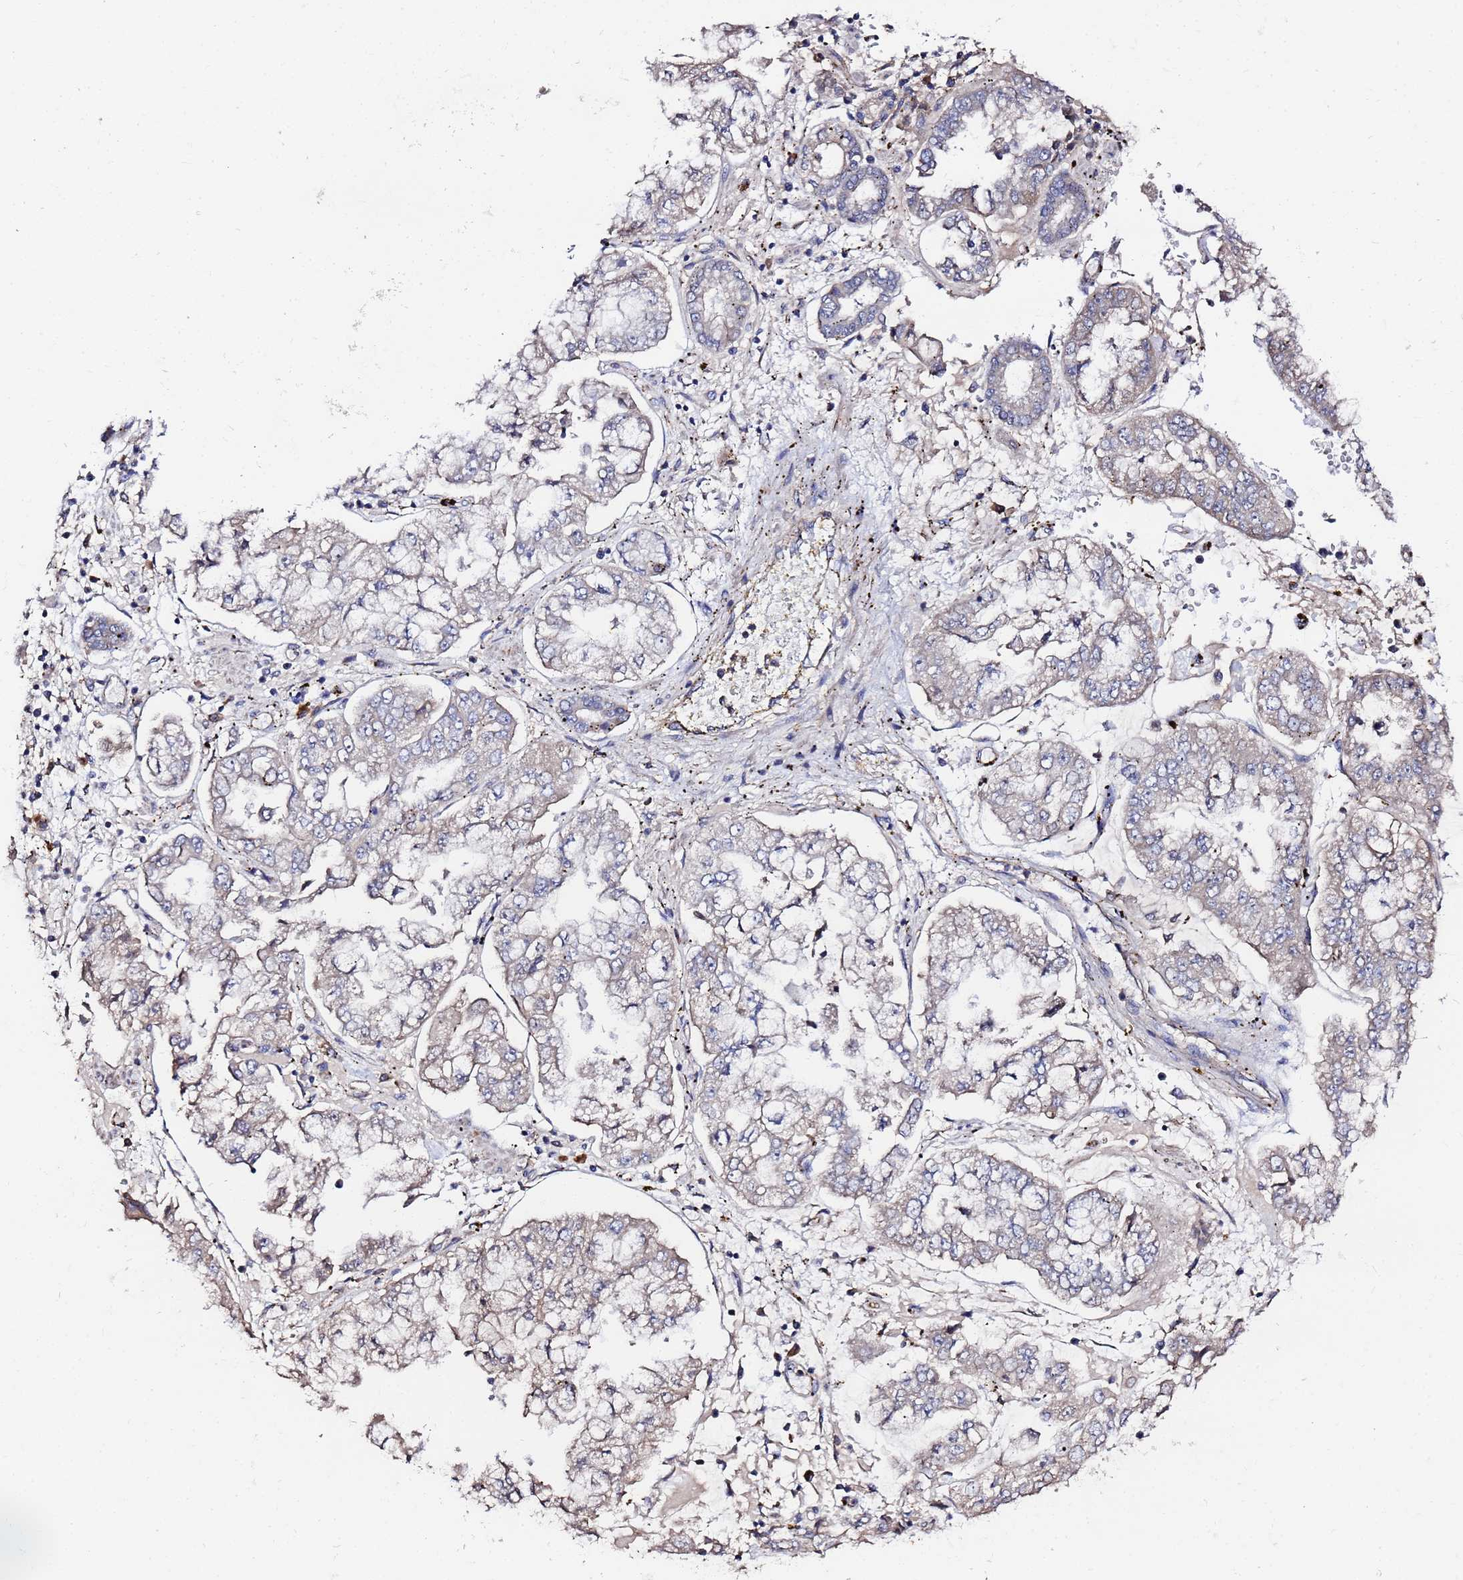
{"staining": {"intensity": "weak", "quantity": "<25%", "location": "cytoplasmic/membranous"}, "tissue": "stomach cancer", "cell_type": "Tumor cells", "image_type": "cancer", "snomed": [{"axis": "morphology", "description": "Adenocarcinoma, NOS"}, {"axis": "topography", "description": "Stomach"}], "caption": "IHC image of stomach cancer stained for a protein (brown), which reveals no positivity in tumor cells.", "gene": "TCP10L", "patient": {"sex": "male", "age": 76}}